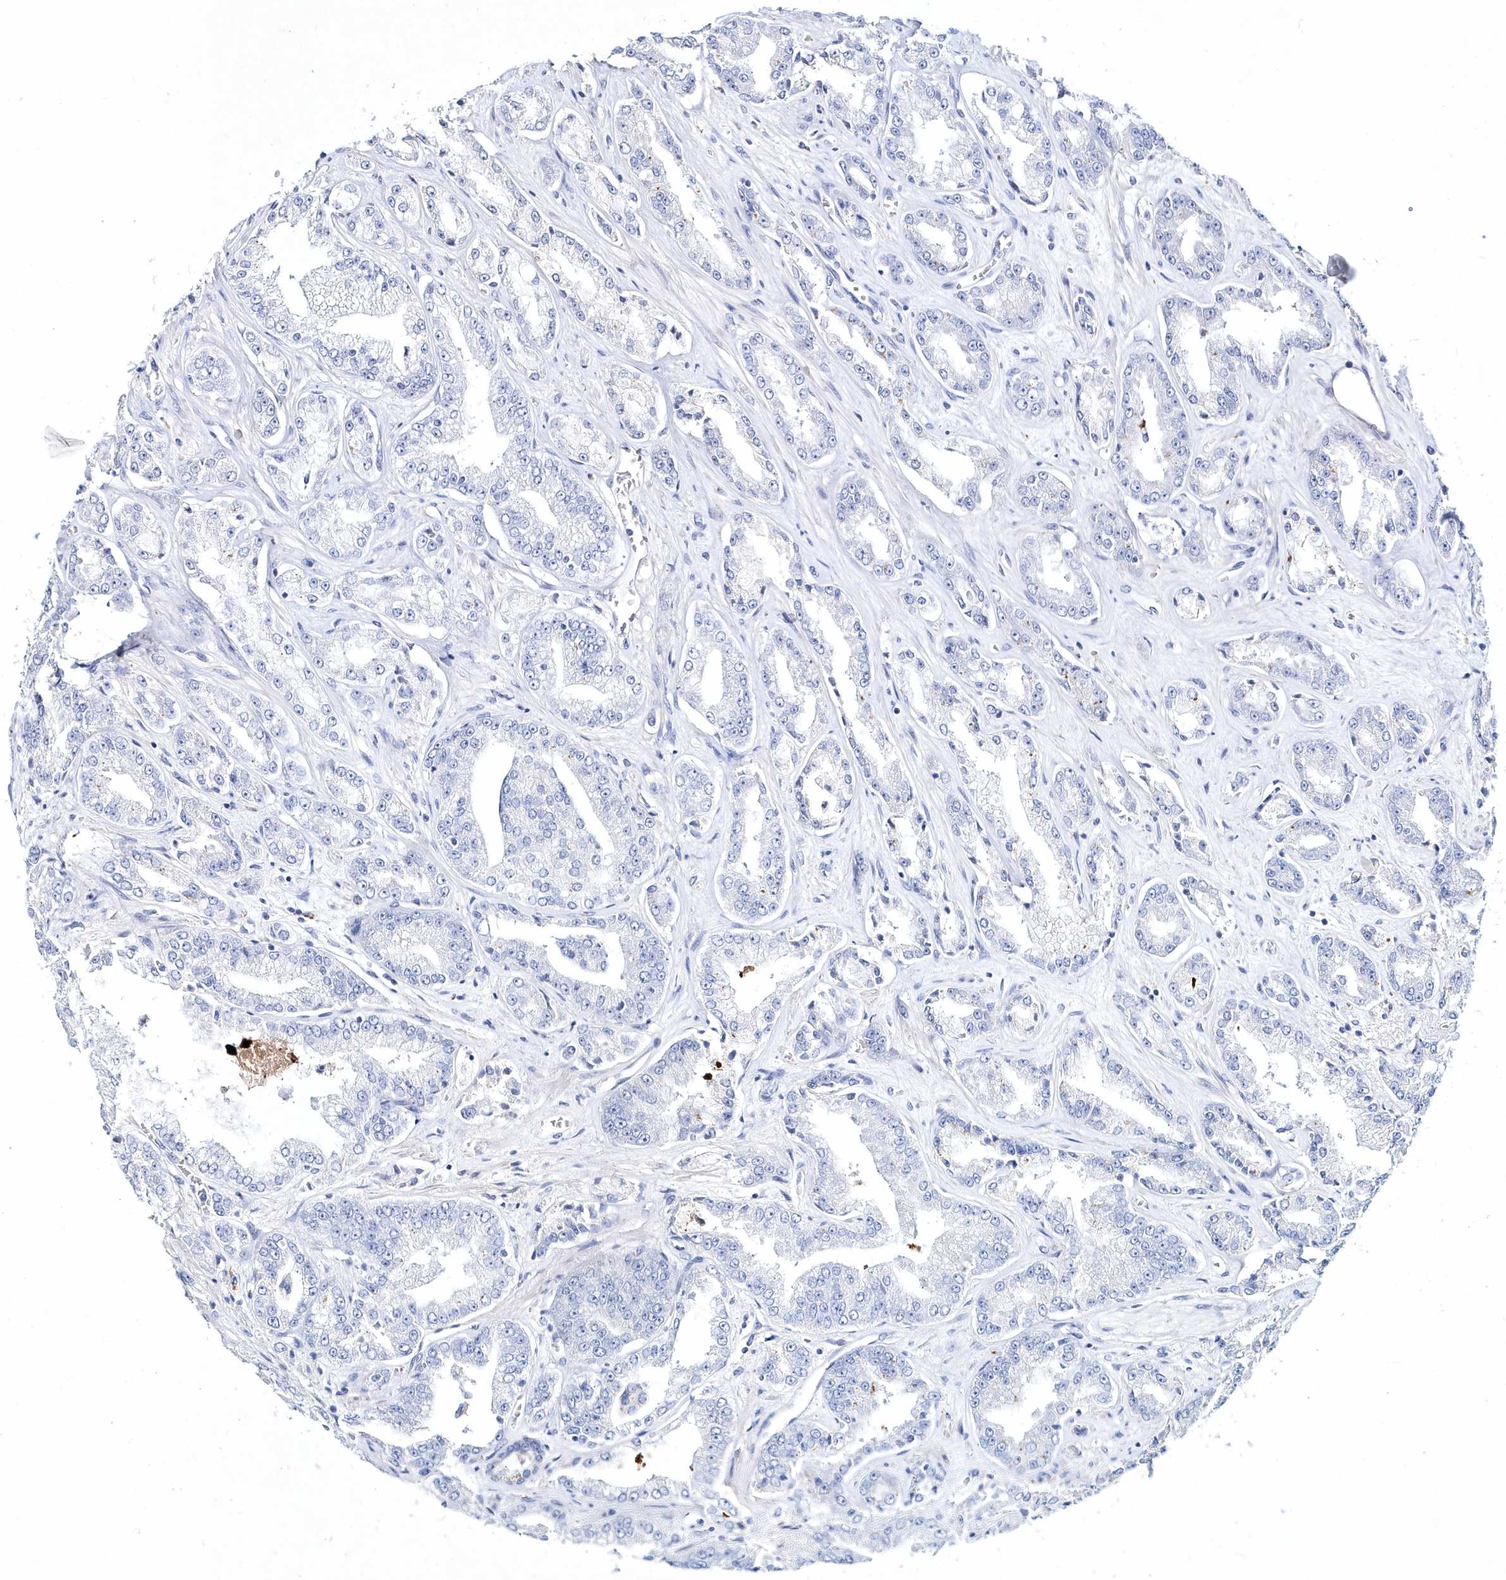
{"staining": {"intensity": "negative", "quantity": "none", "location": "none"}, "tissue": "prostate cancer", "cell_type": "Tumor cells", "image_type": "cancer", "snomed": [{"axis": "morphology", "description": "Adenocarcinoma, High grade"}, {"axis": "topography", "description": "Prostate"}], "caption": "A micrograph of human prostate high-grade adenocarcinoma is negative for staining in tumor cells. (Stains: DAB immunohistochemistry with hematoxylin counter stain, Microscopy: brightfield microscopy at high magnification).", "gene": "SPINK7", "patient": {"sex": "male", "age": 71}}